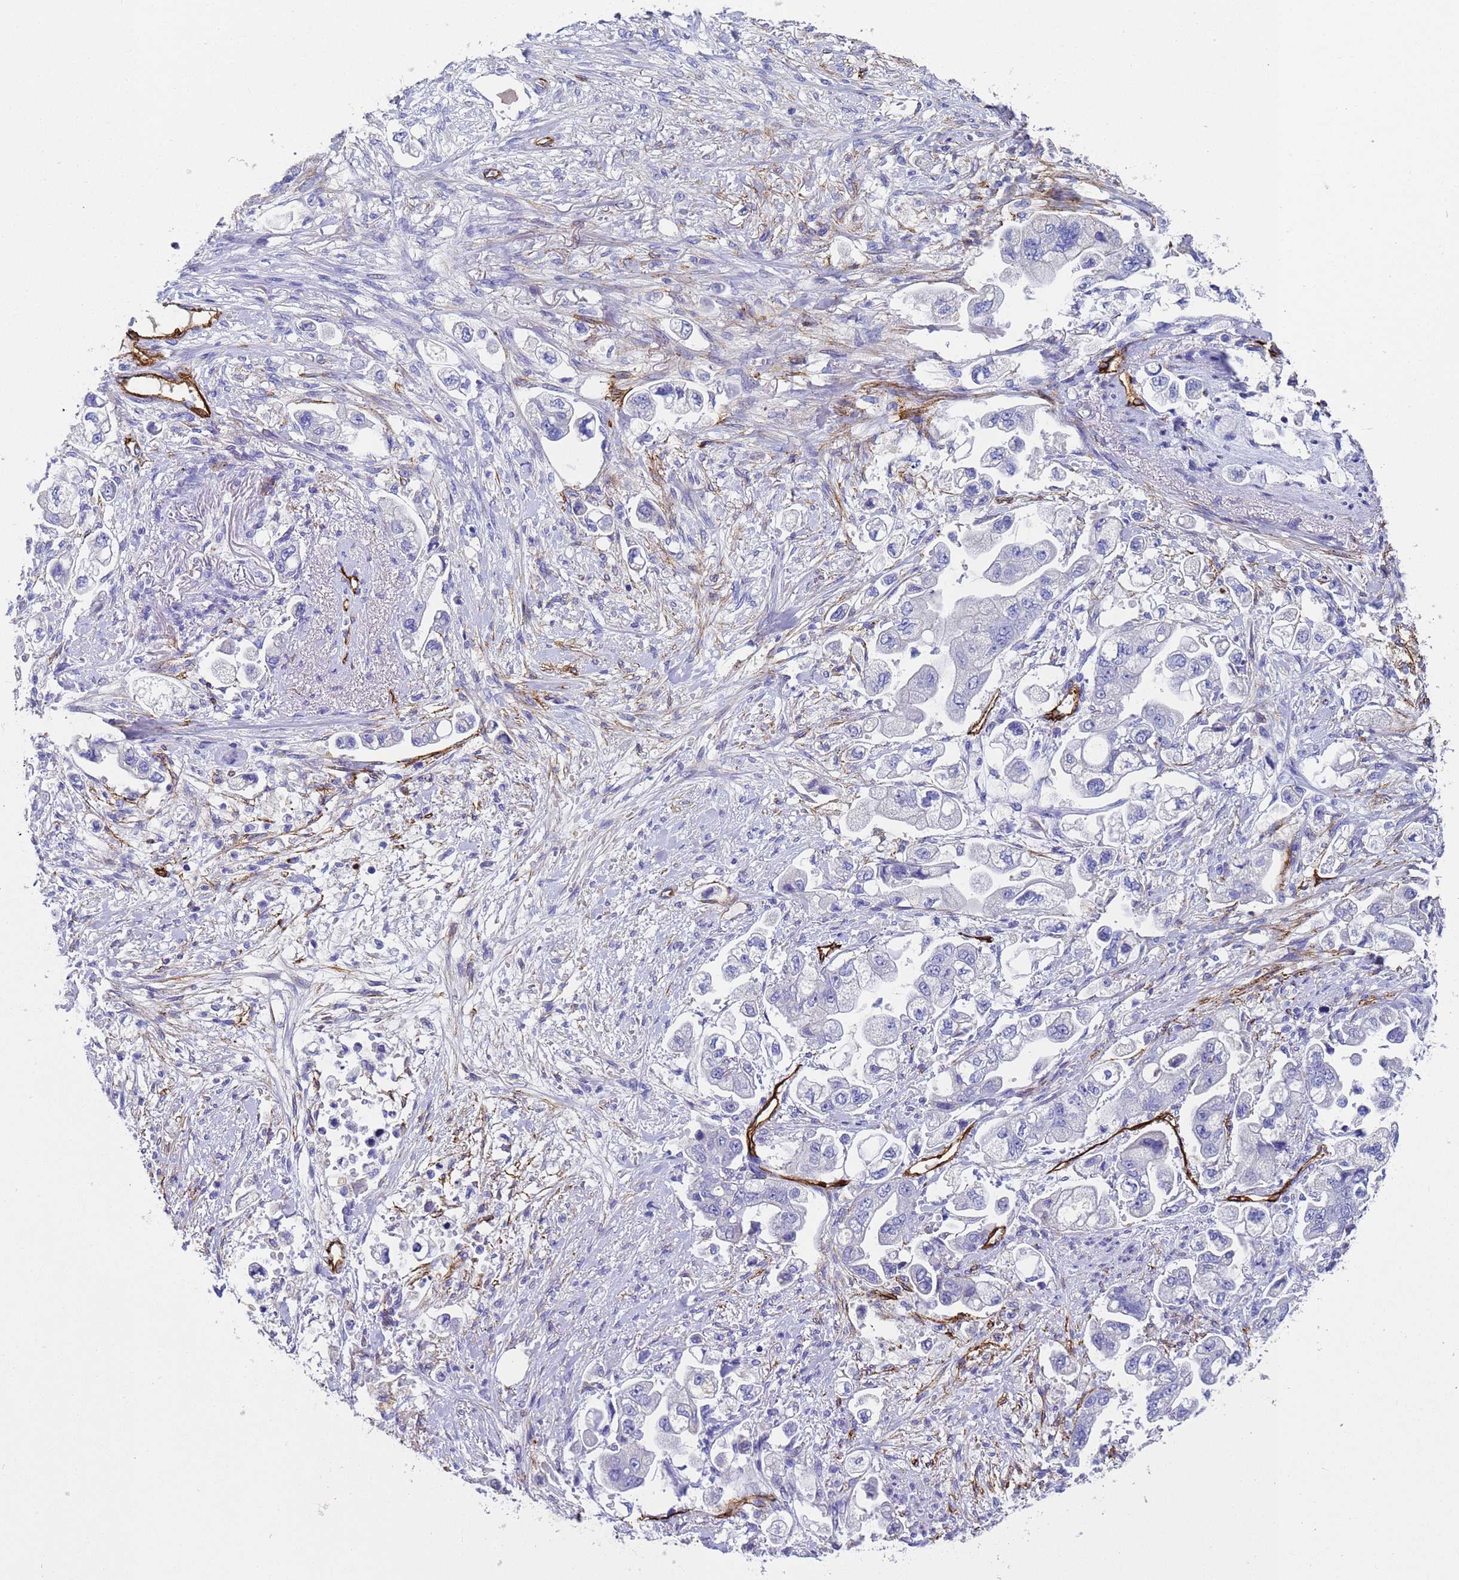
{"staining": {"intensity": "negative", "quantity": "none", "location": "none"}, "tissue": "stomach cancer", "cell_type": "Tumor cells", "image_type": "cancer", "snomed": [{"axis": "morphology", "description": "Adenocarcinoma, NOS"}, {"axis": "topography", "description": "Stomach"}], "caption": "Human stomach cancer (adenocarcinoma) stained for a protein using immunohistochemistry shows no staining in tumor cells.", "gene": "ADIPOQ", "patient": {"sex": "male", "age": 62}}